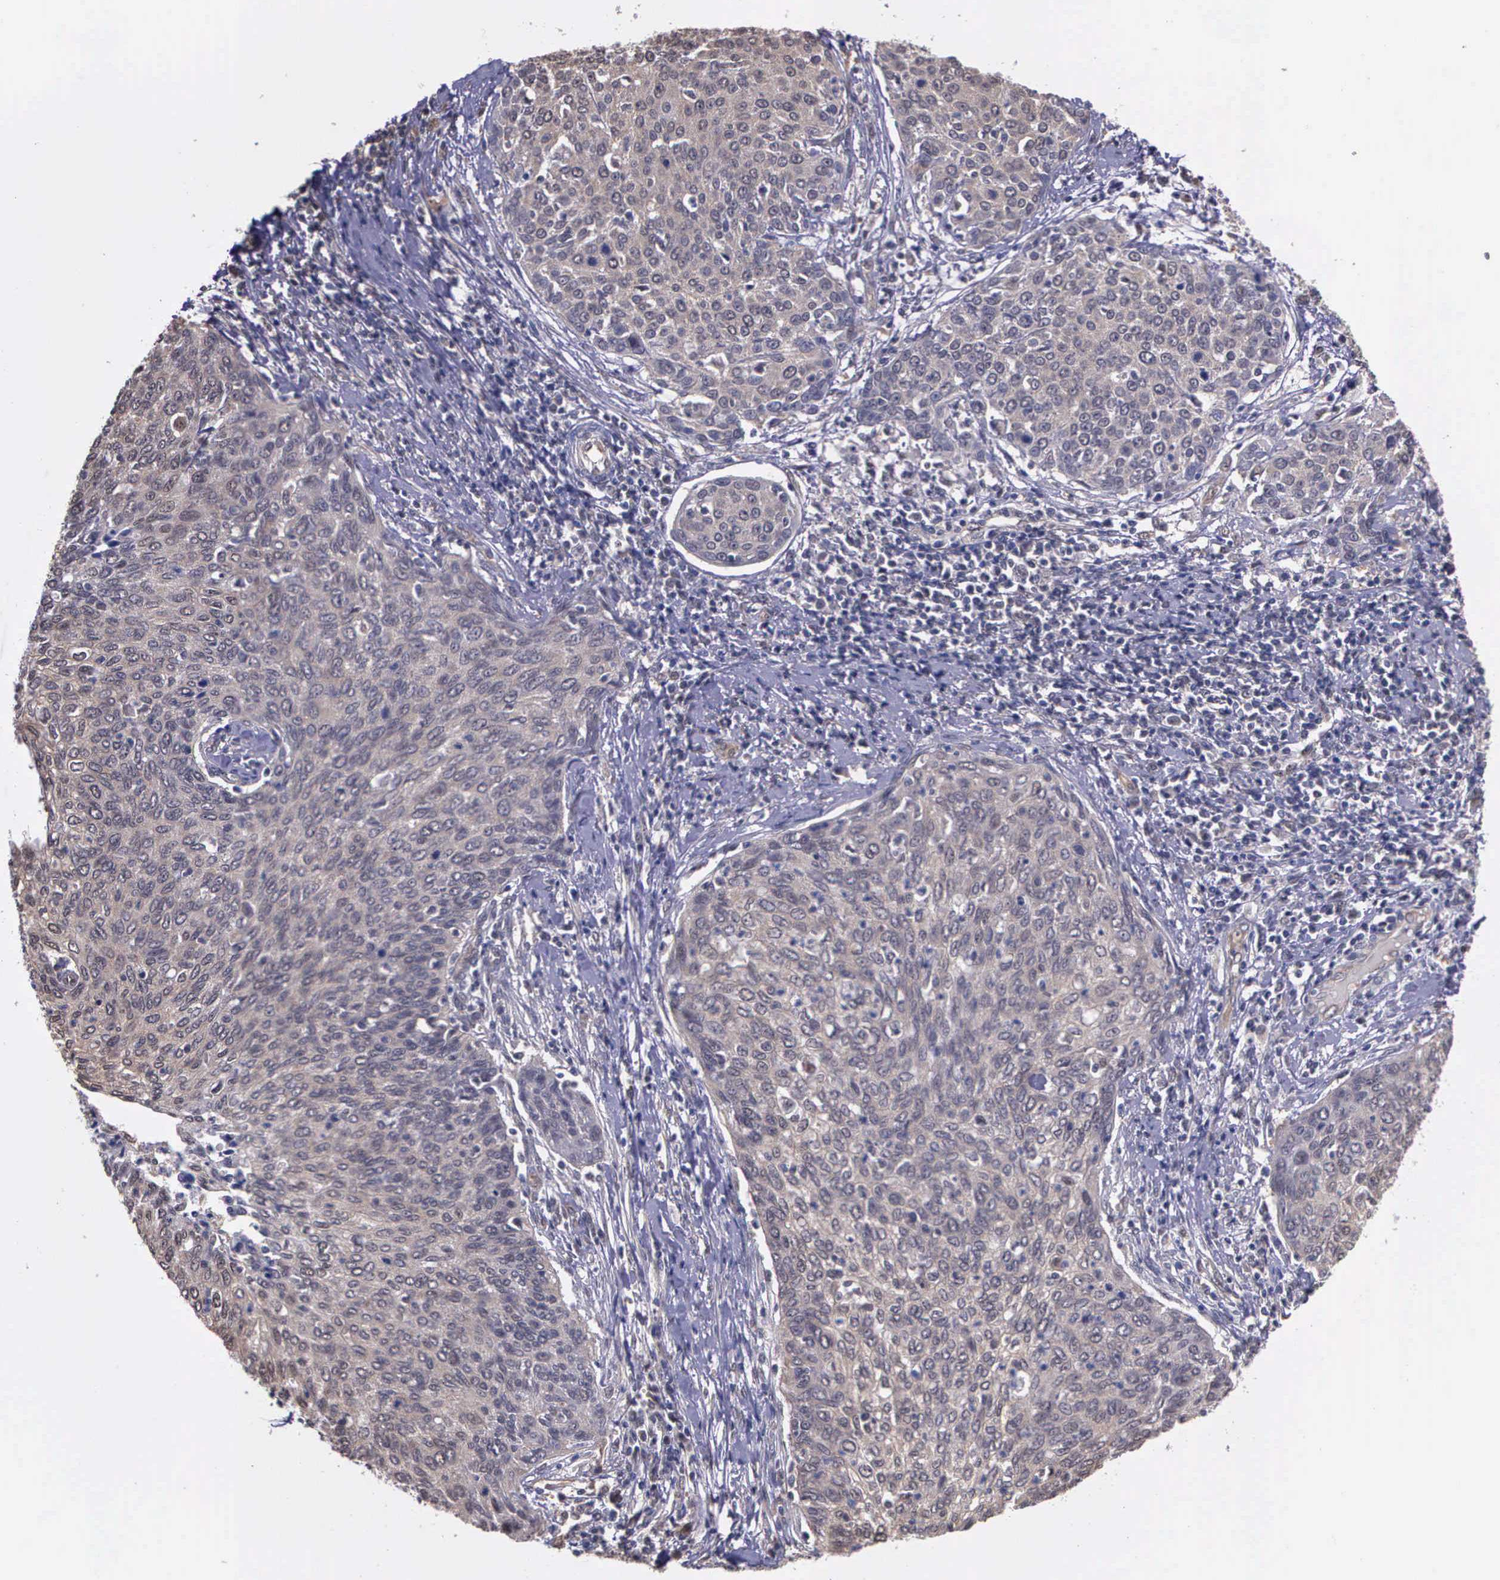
{"staining": {"intensity": "weak", "quantity": ">75%", "location": "cytoplasmic/membranous"}, "tissue": "cervical cancer", "cell_type": "Tumor cells", "image_type": "cancer", "snomed": [{"axis": "morphology", "description": "Squamous cell carcinoma, NOS"}, {"axis": "topography", "description": "Cervix"}], "caption": "Protein expression analysis of cervical squamous cell carcinoma reveals weak cytoplasmic/membranous staining in about >75% of tumor cells.", "gene": "PSMC1", "patient": {"sex": "female", "age": 38}}